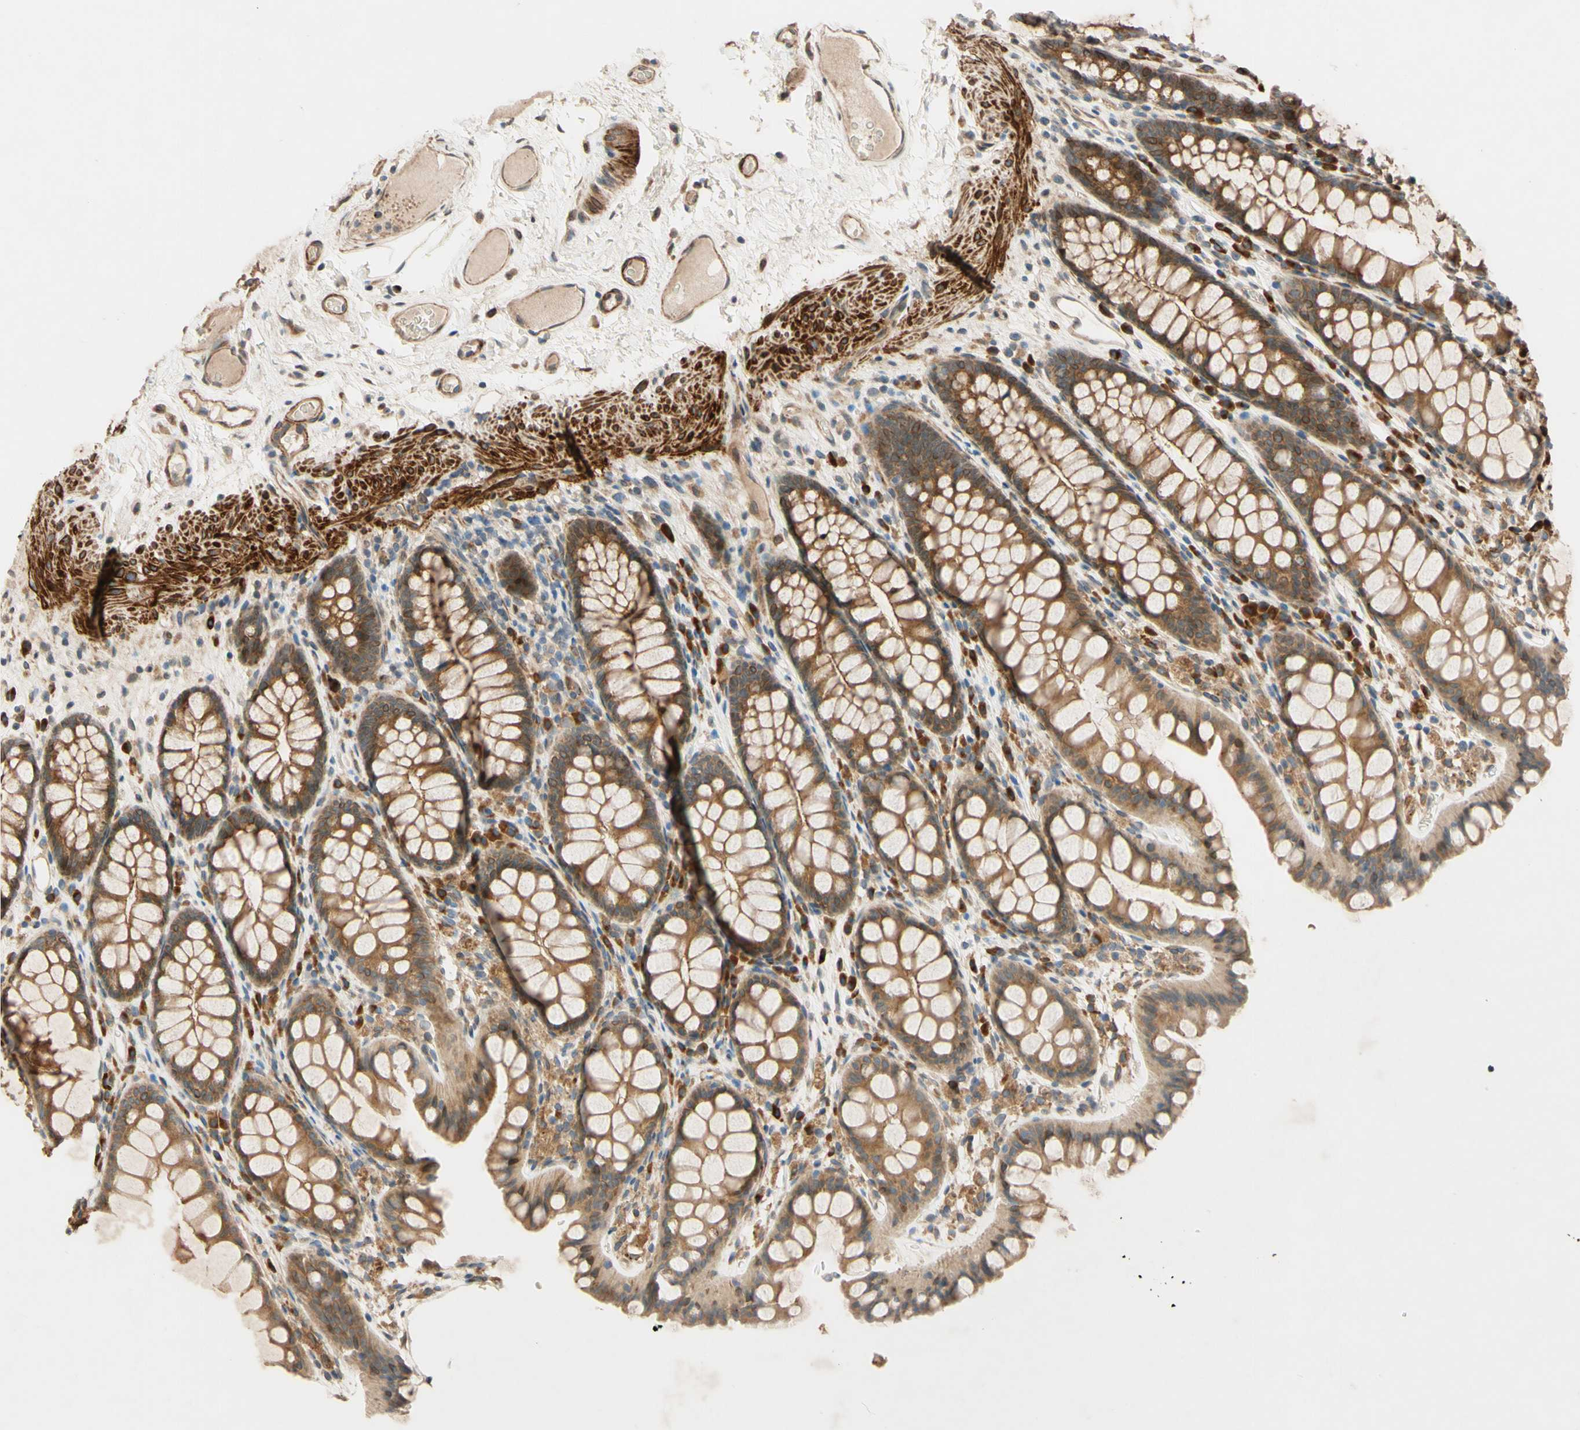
{"staining": {"intensity": "strong", "quantity": ">75%", "location": "cytoplasmic/membranous"}, "tissue": "colon", "cell_type": "Endothelial cells", "image_type": "normal", "snomed": [{"axis": "morphology", "description": "Normal tissue, NOS"}, {"axis": "topography", "description": "Colon"}], "caption": "Immunohistochemical staining of unremarkable colon reveals strong cytoplasmic/membranous protein expression in about >75% of endothelial cells. (DAB (3,3'-diaminobenzidine) = brown stain, brightfield microscopy at high magnification).", "gene": "PTPRU", "patient": {"sex": "female", "age": 55}}